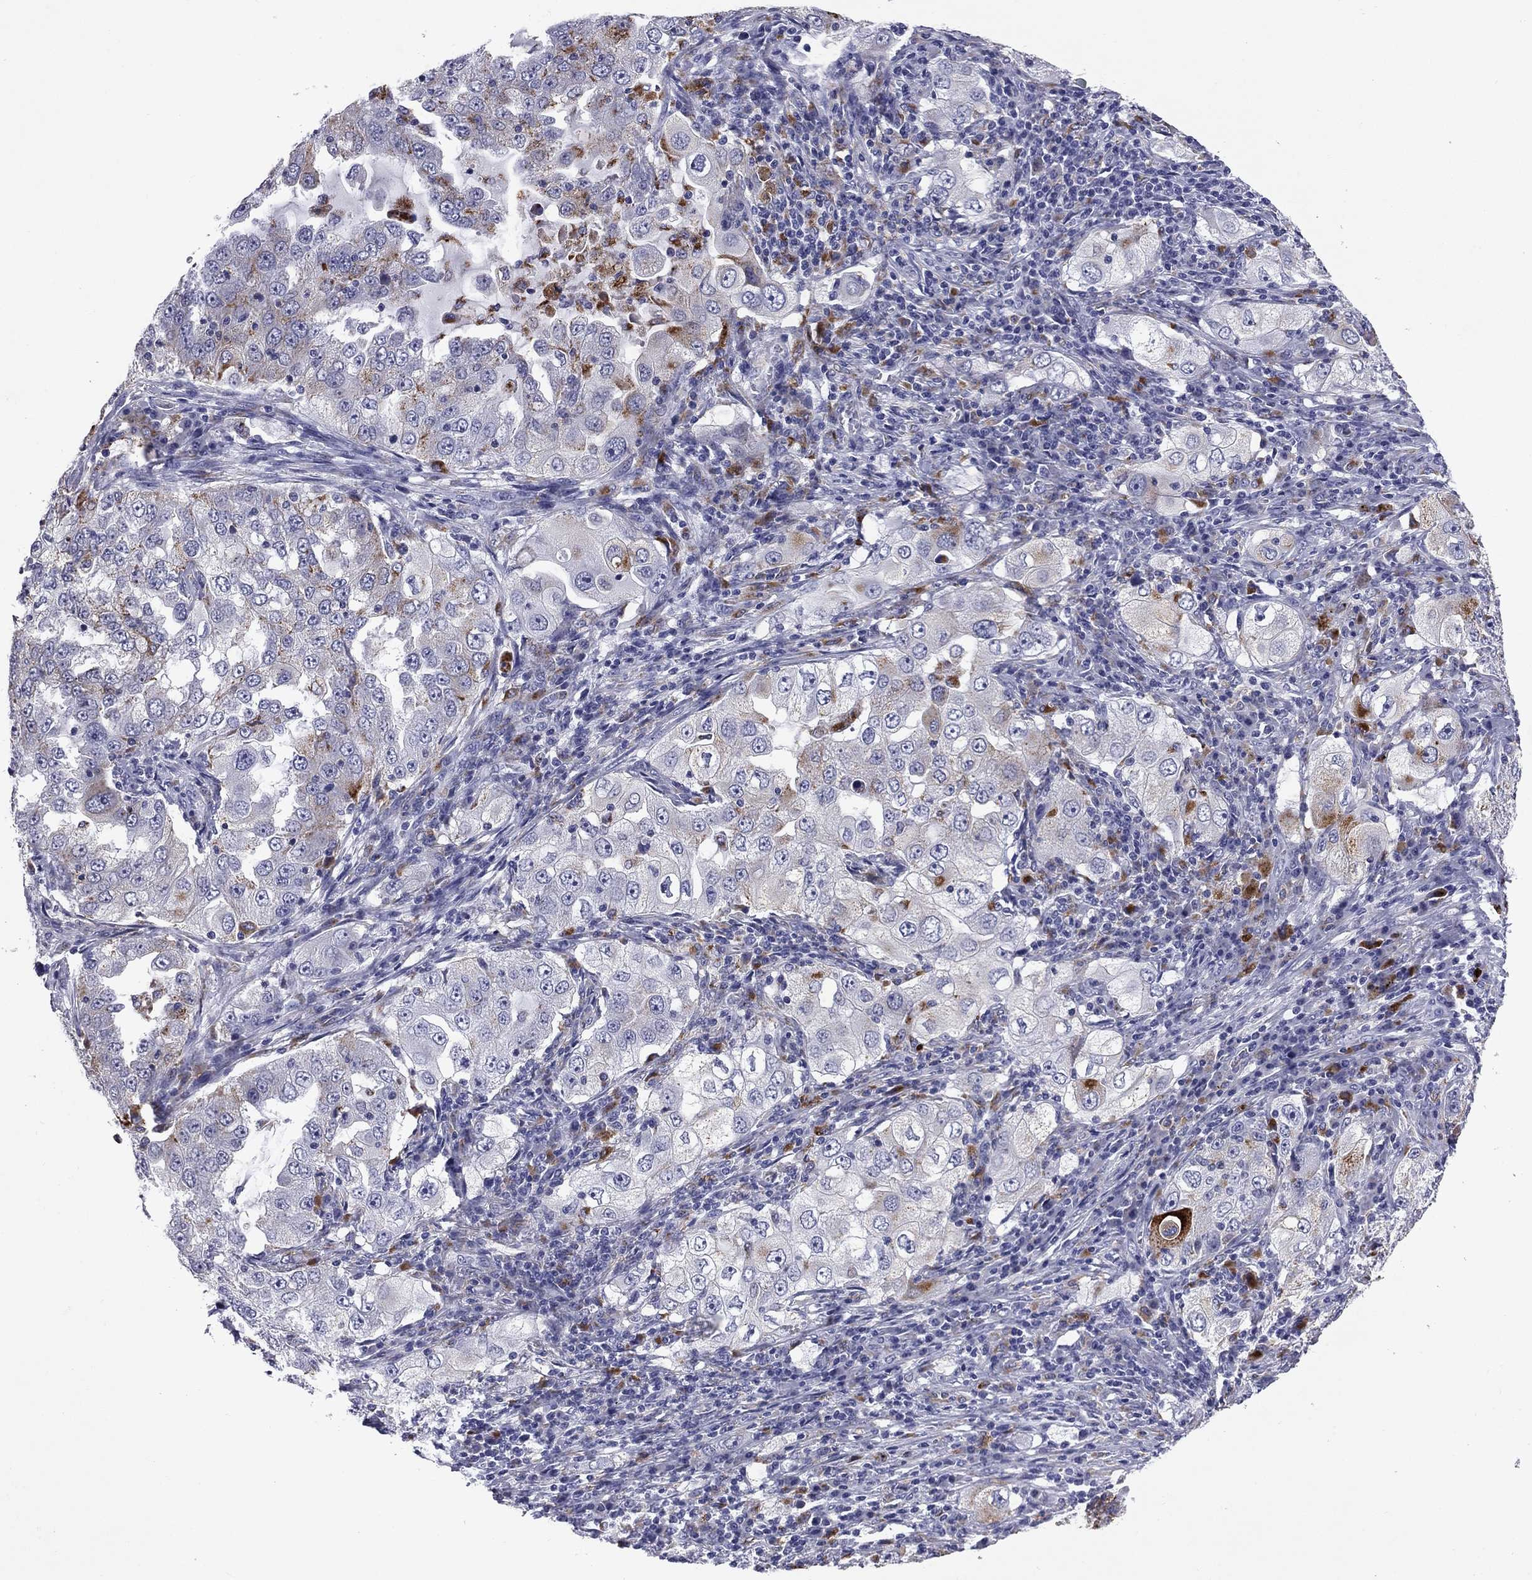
{"staining": {"intensity": "moderate", "quantity": "<25%", "location": "cytoplasmic/membranous"}, "tissue": "lung cancer", "cell_type": "Tumor cells", "image_type": "cancer", "snomed": [{"axis": "morphology", "description": "Adenocarcinoma, NOS"}, {"axis": "topography", "description": "Lung"}], "caption": "This image exhibits immunohistochemistry staining of lung cancer (adenocarcinoma), with low moderate cytoplasmic/membranous expression in approximately <25% of tumor cells.", "gene": "MADCAM1", "patient": {"sex": "female", "age": 61}}